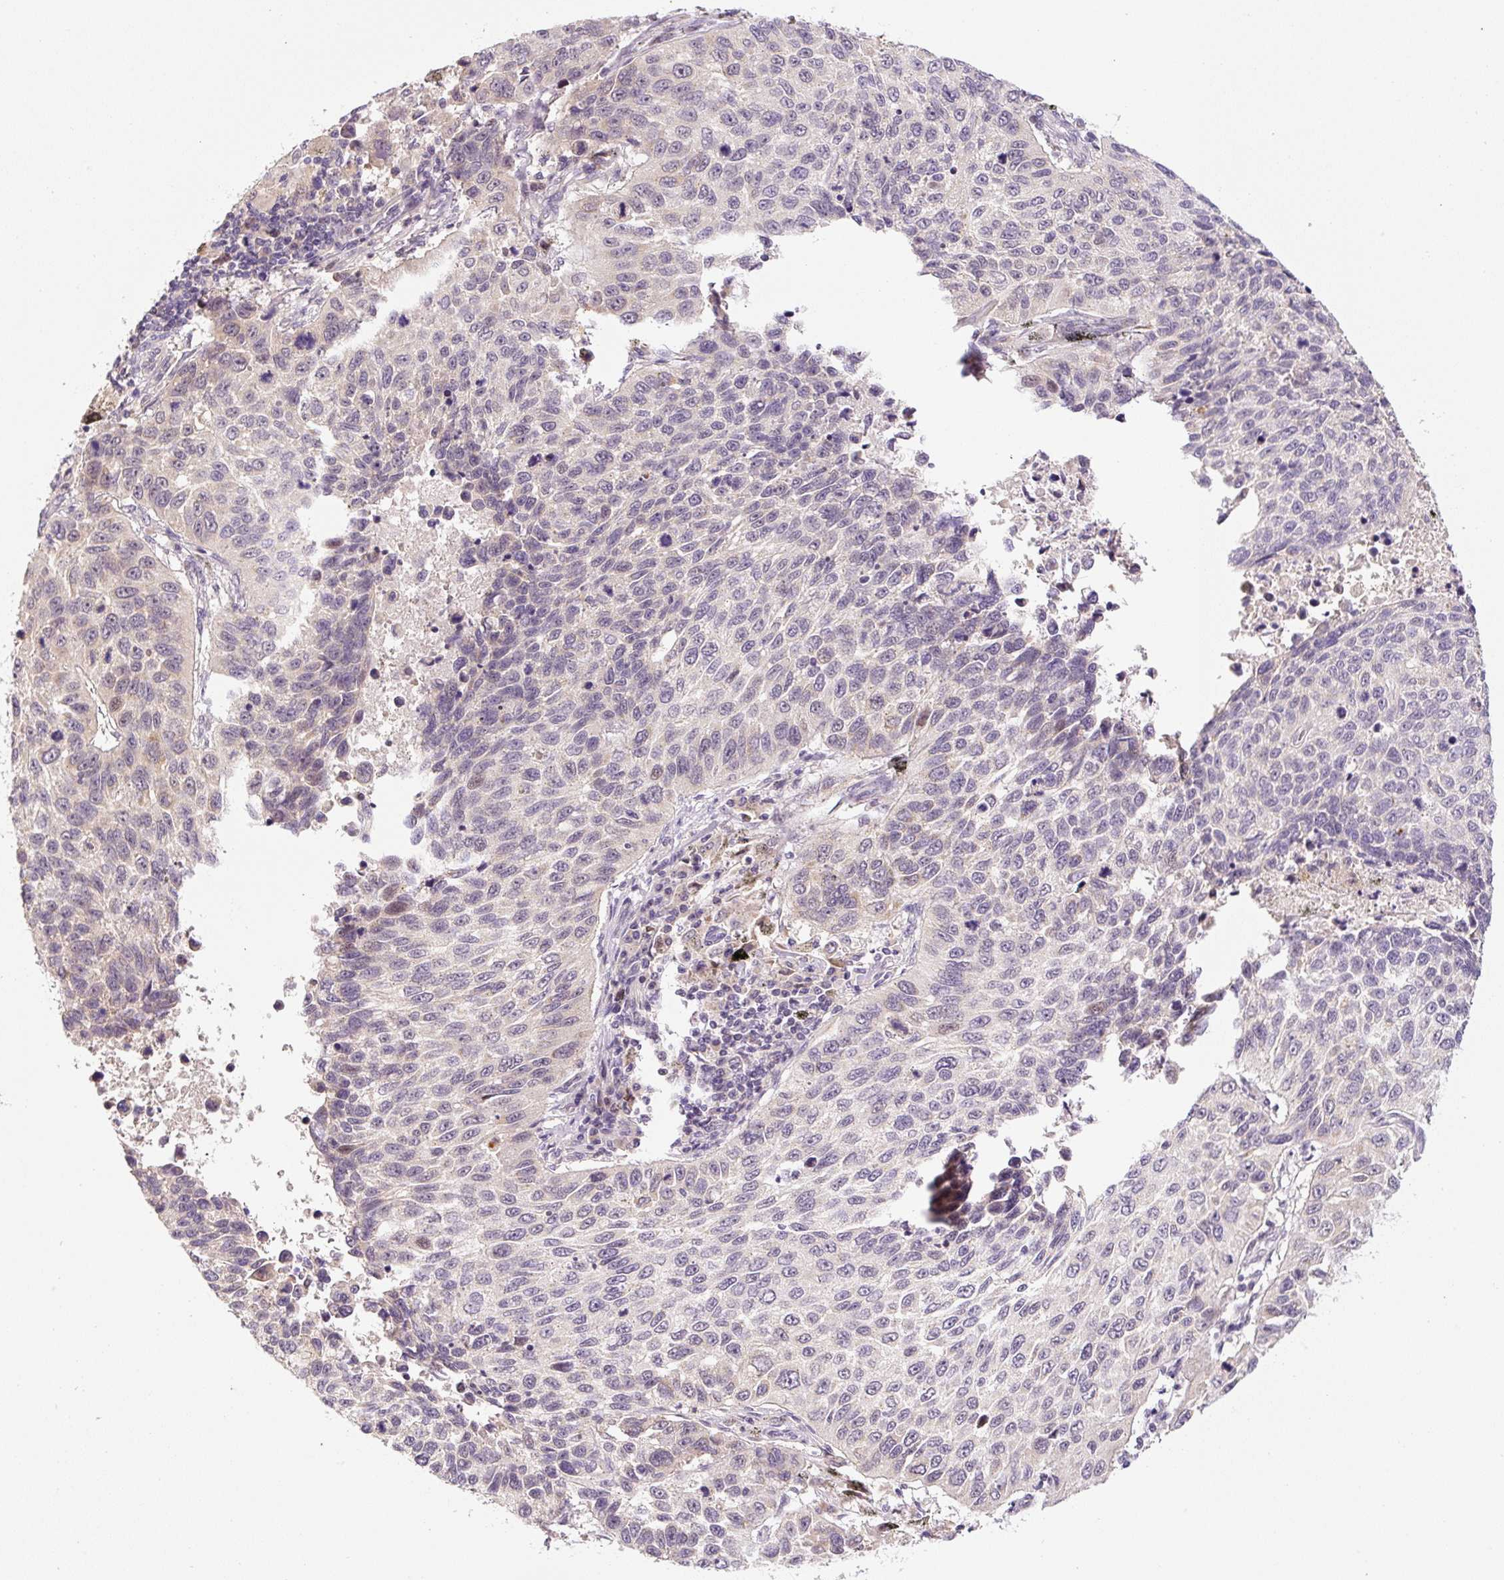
{"staining": {"intensity": "negative", "quantity": "none", "location": "none"}, "tissue": "lung cancer", "cell_type": "Tumor cells", "image_type": "cancer", "snomed": [{"axis": "morphology", "description": "Squamous cell carcinoma, NOS"}, {"axis": "topography", "description": "Lung"}], "caption": "Immunohistochemical staining of human lung cancer (squamous cell carcinoma) demonstrates no significant expression in tumor cells.", "gene": "PRKAA2", "patient": {"sex": "male", "age": 62}}